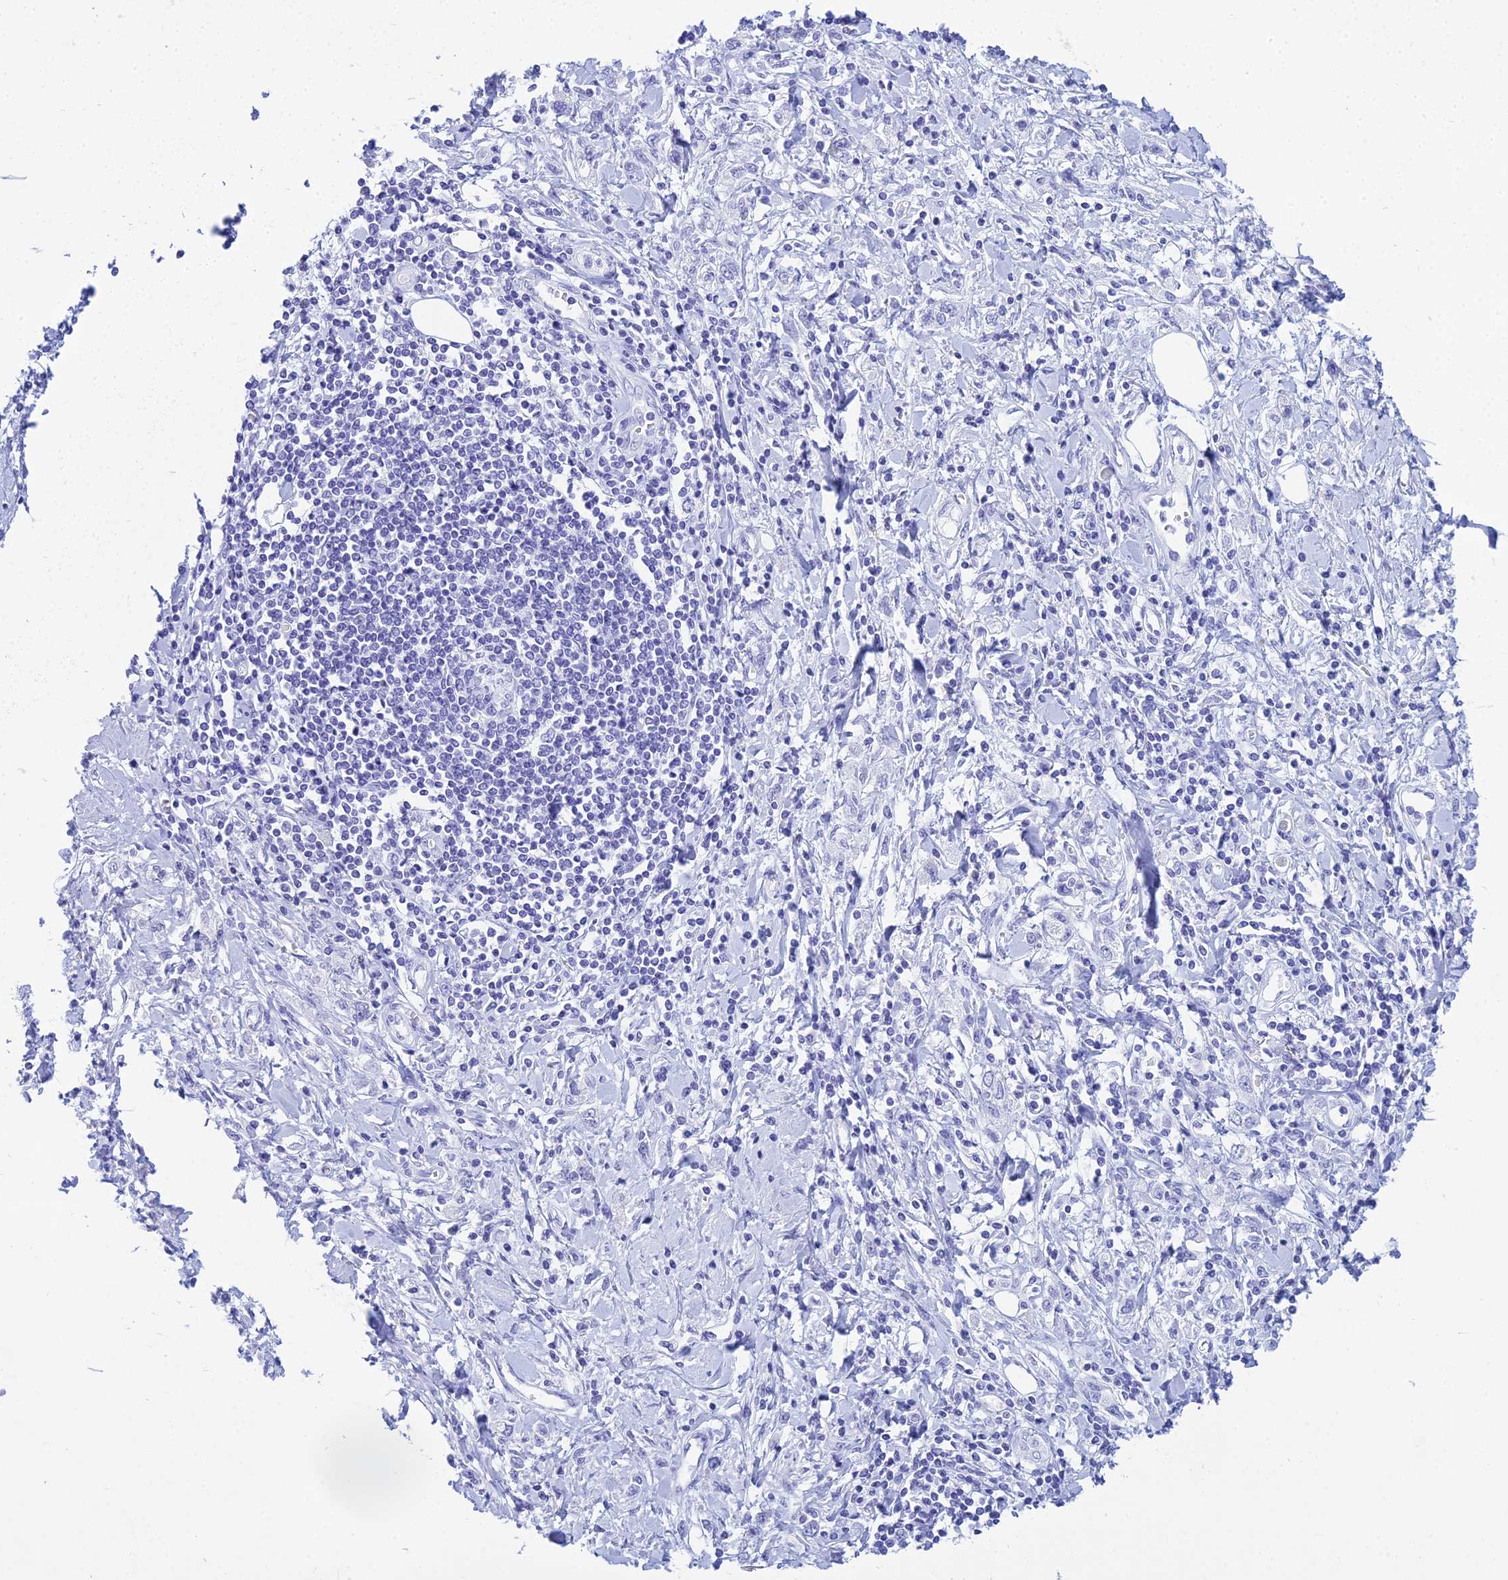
{"staining": {"intensity": "negative", "quantity": "none", "location": "none"}, "tissue": "stomach cancer", "cell_type": "Tumor cells", "image_type": "cancer", "snomed": [{"axis": "morphology", "description": "Adenocarcinoma, NOS"}, {"axis": "topography", "description": "Stomach"}], "caption": "A high-resolution photomicrograph shows immunohistochemistry staining of adenocarcinoma (stomach), which displays no significant staining in tumor cells.", "gene": "PATE4", "patient": {"sex": "female", "age": 76}}